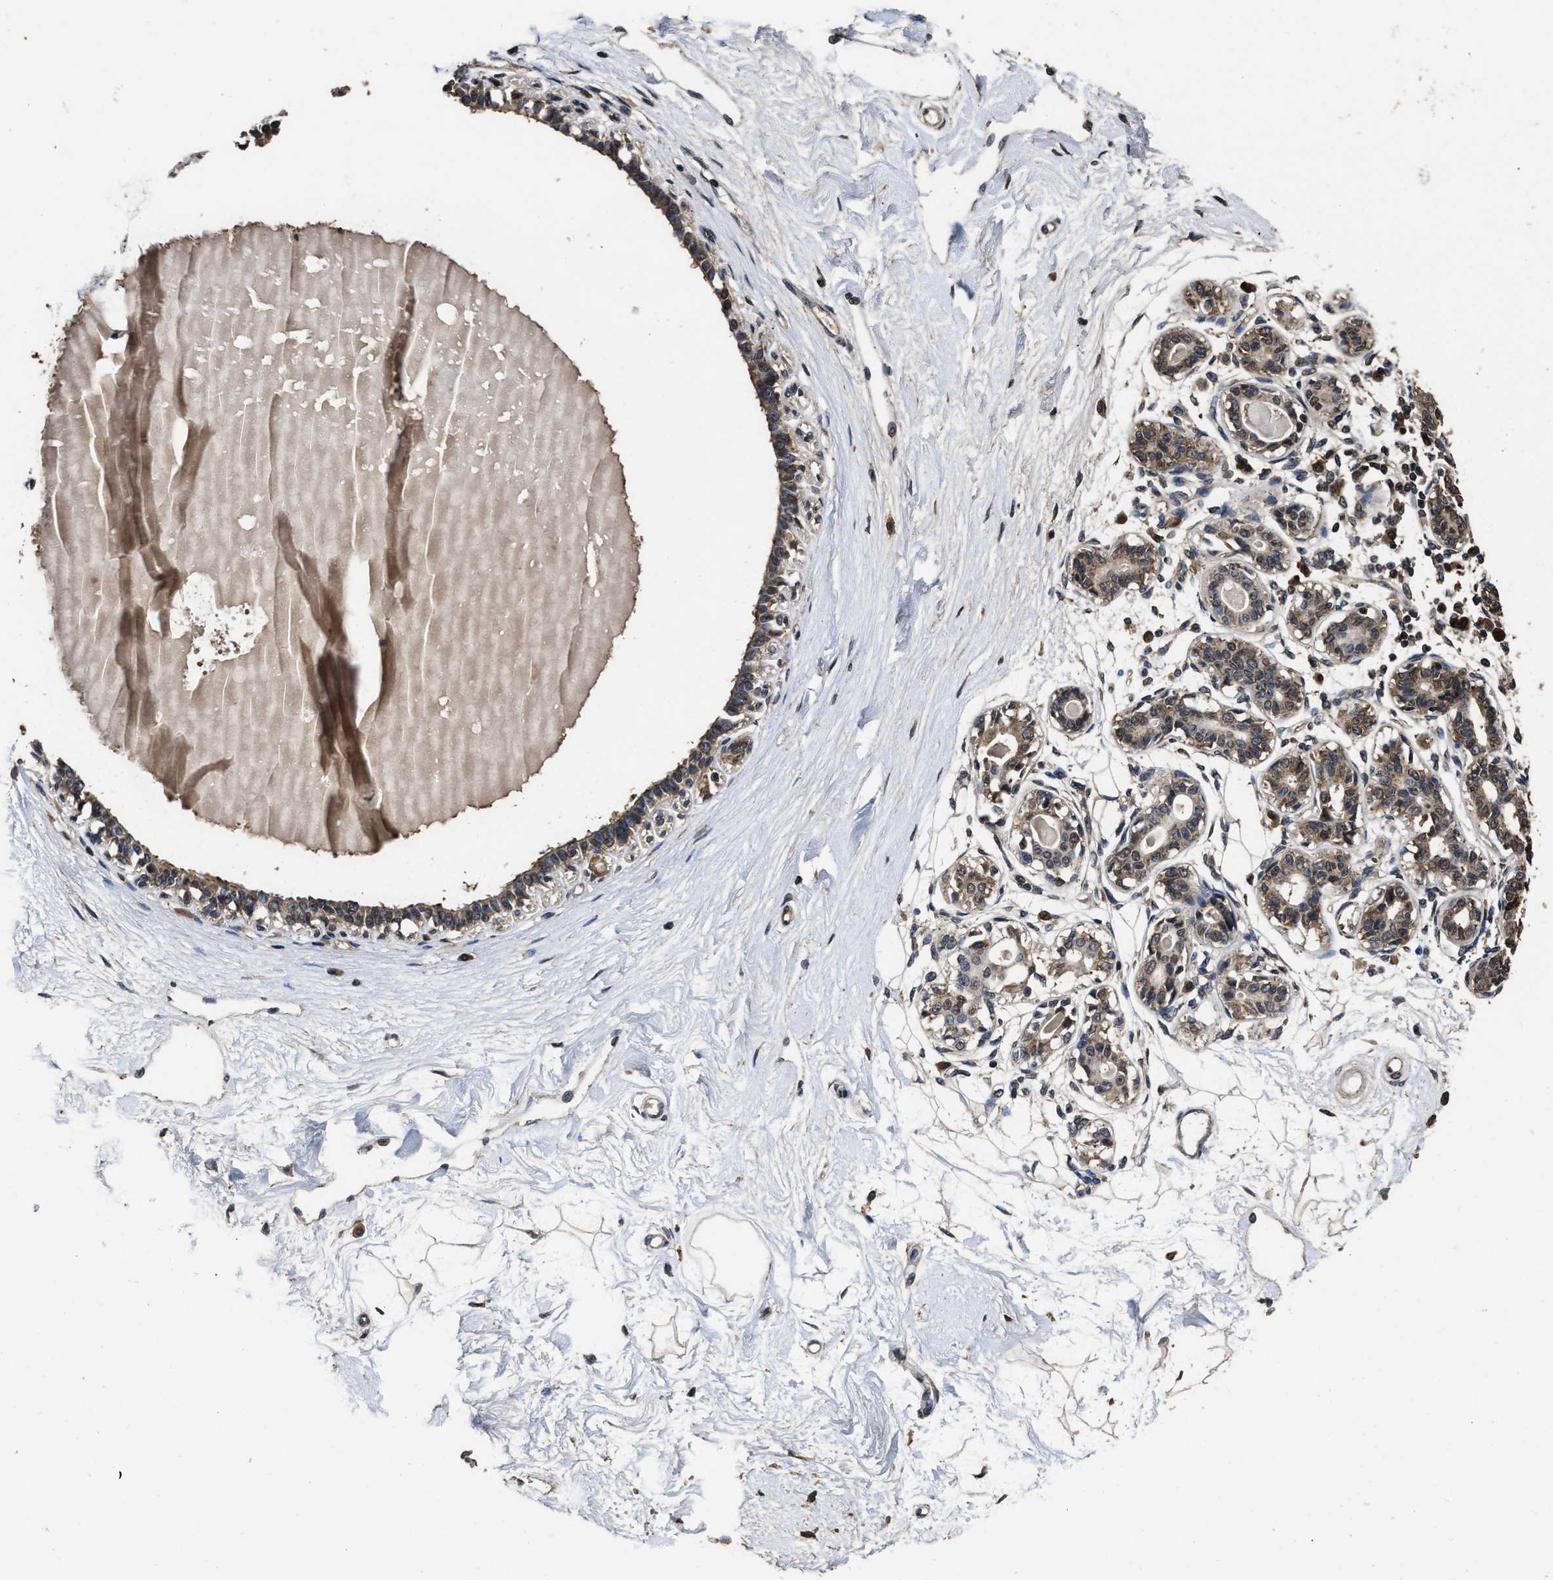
{"staining": {"intensity": "weak", "quantity": ">75%", "location": "cytoplasmic/membranous"}, "tissue": "breast", "cell_type": "Adipocytes", "image_type": "normal", "snomed": [{"axis": "morphology", "description": "Normal tissue, NOS"}, {"axis": "topography", "description": "Breast"}], "caption": "The photomicrograph displays immunohistochemical staining of benign breast. There is weak cytoplasmic/membranous expression is seen in about >75% of adipocytes.", "gene": "EBAG9", "patient": {"sex": "female", "age": 45}}